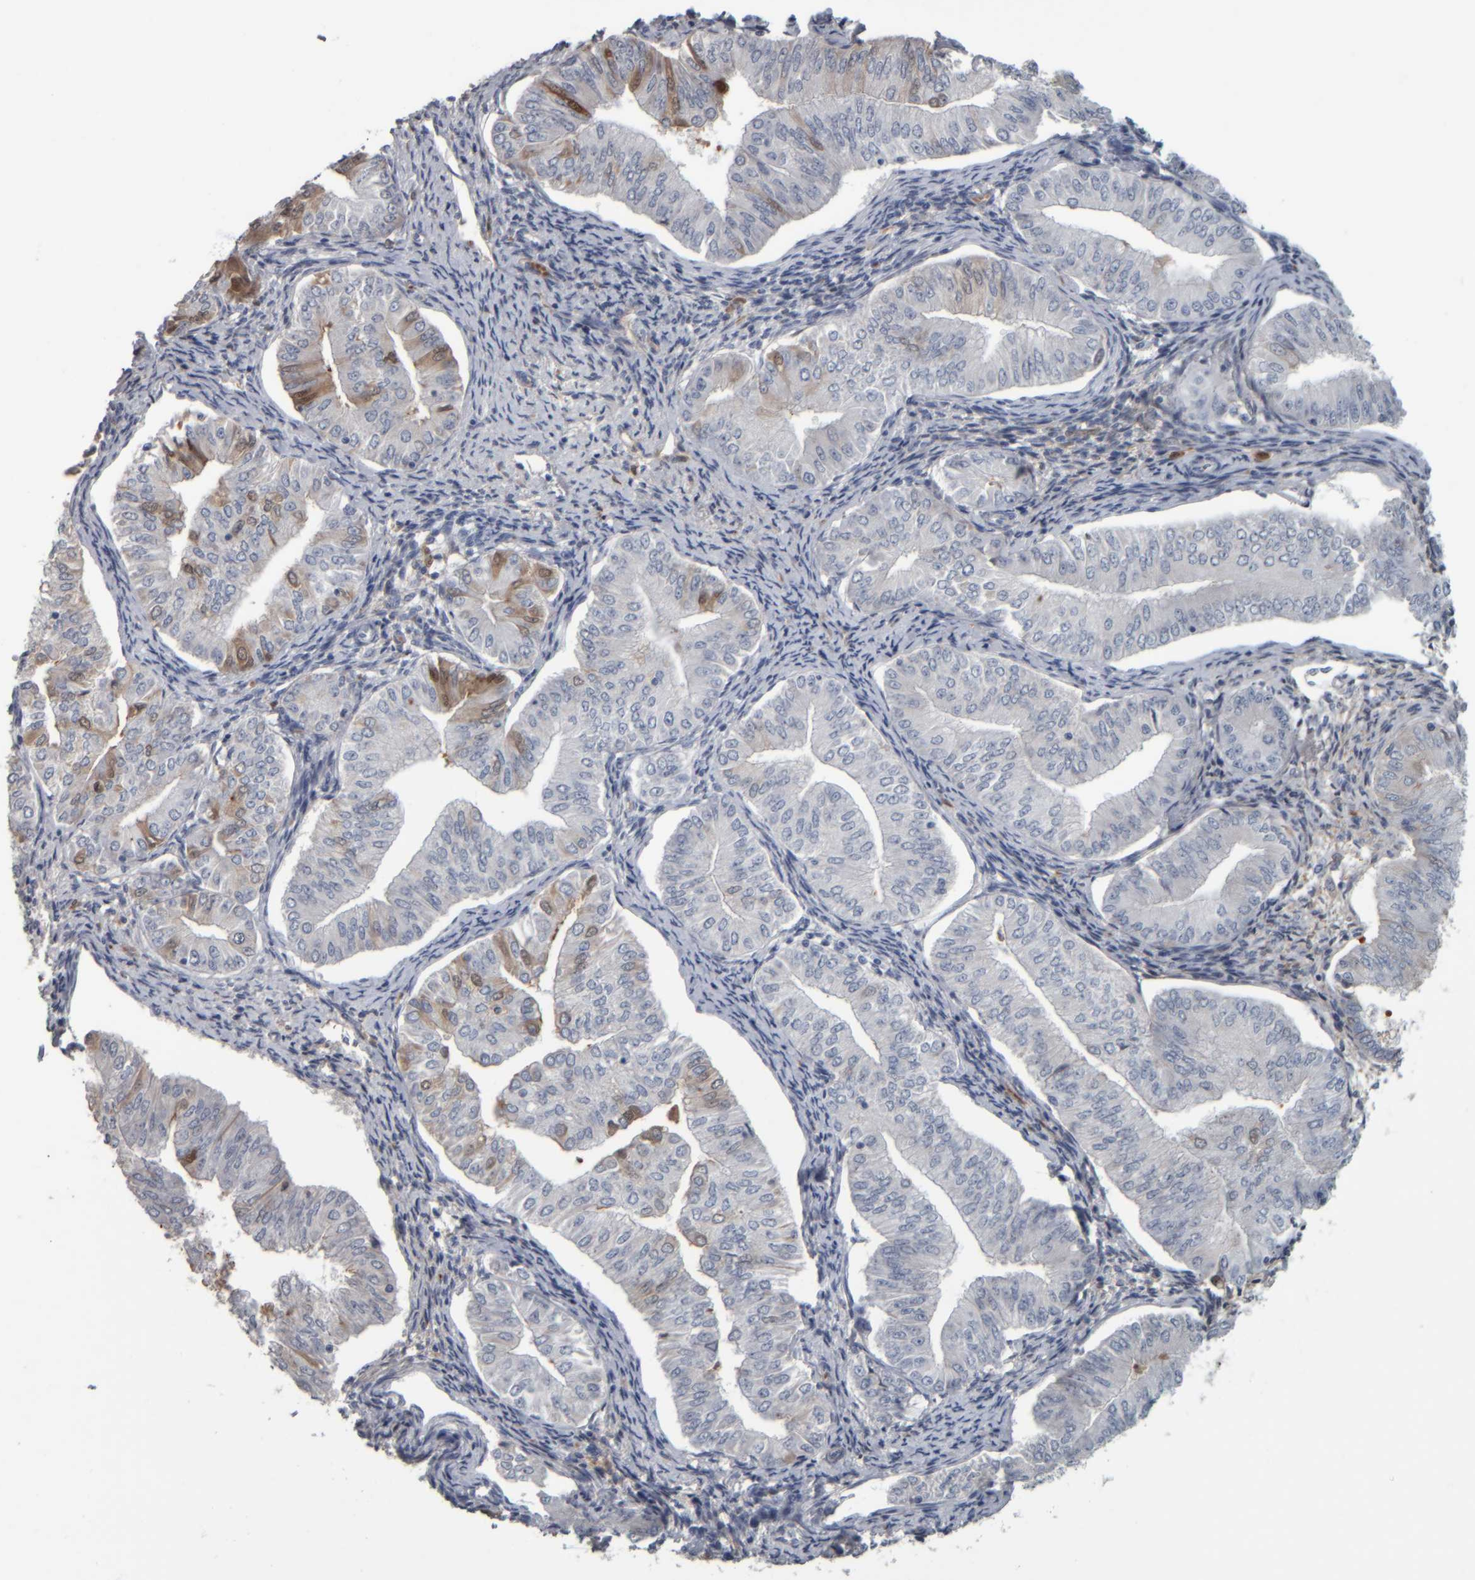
{"staining": {"intensity": "moderate", "quantity": "<25%", "location": "cytoplasmic/membranous"}, "tissue": "endometrial cancer", "cell_type": "Tumor cells", "image_type": "cancer", "snomed": [{"axis": "morphology", "description": "Normal tissue, NOS"}, {"axis": "morphology", "description": "Adenocarcinoma, NOS"}, {"axis": "topography", "description": "Endometrium"}], "caption": "Endometrial adenocarcinoma stained with a protein marker exhibits moderate staining in tumor cells.", "gene": "CAVIN4", "patient": {"sex": "female", "age": 53}}